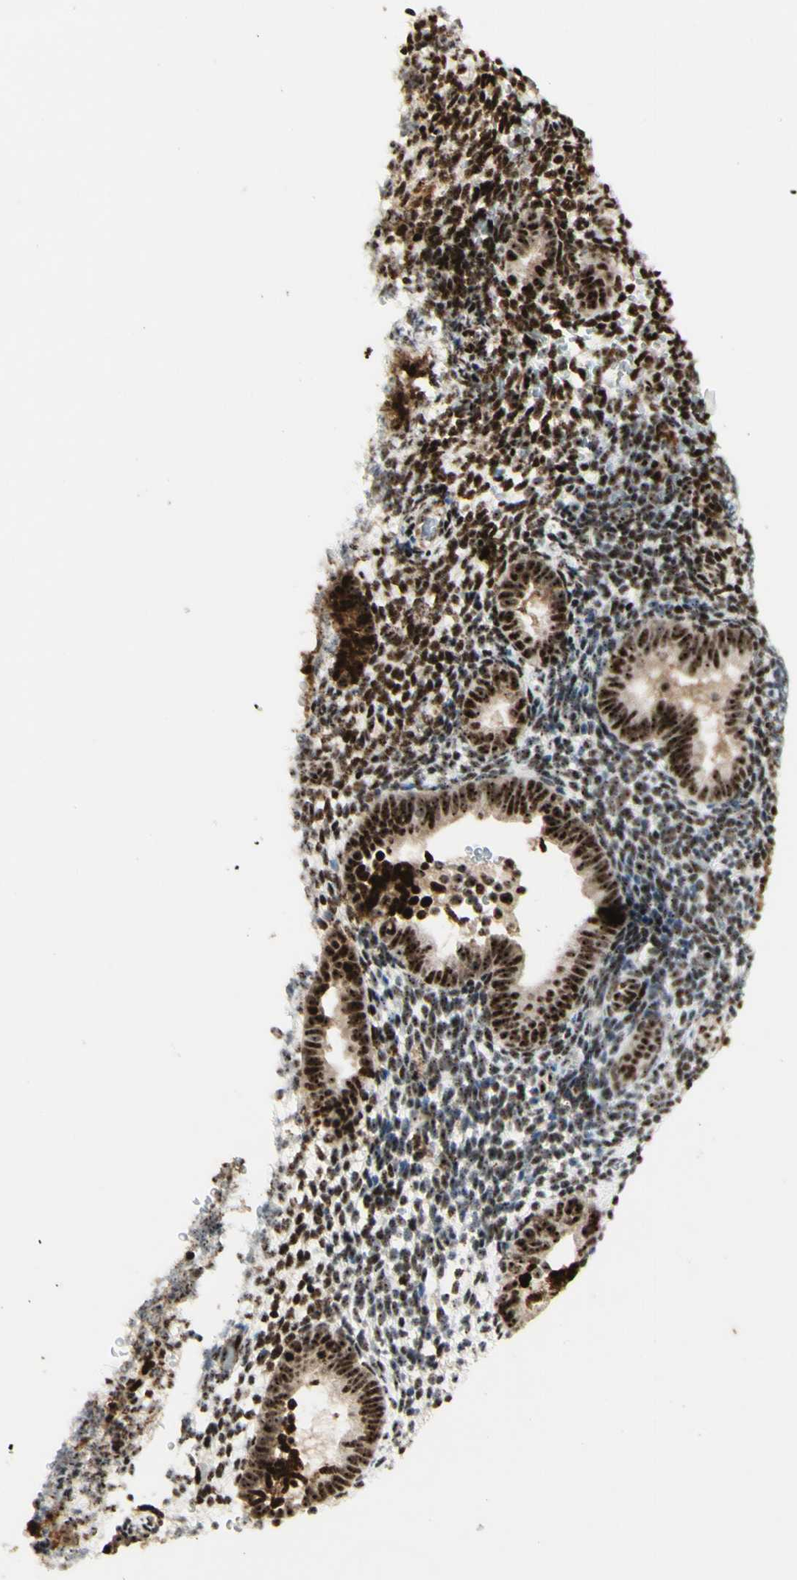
{"staining": {"intensity": "strong", "quantity": ">75%", "location": "nuclear"}, "tissue": "endometrium", "cell_type": "Cells in endometrial stroma", "image_type": "normal", "snomed": [{"axis": "morphology", "description": "Normal tissue, NOS"}, {"axis": "topography", "description": "Endometrium"}], "caption": "A high amount of strong nuclear positivity is seen in approximately >75% of cells in endometrial stroma in unremarkable endometrium.", "gene": "DHX9", "patient": {"sex": "female", "age": 51}}